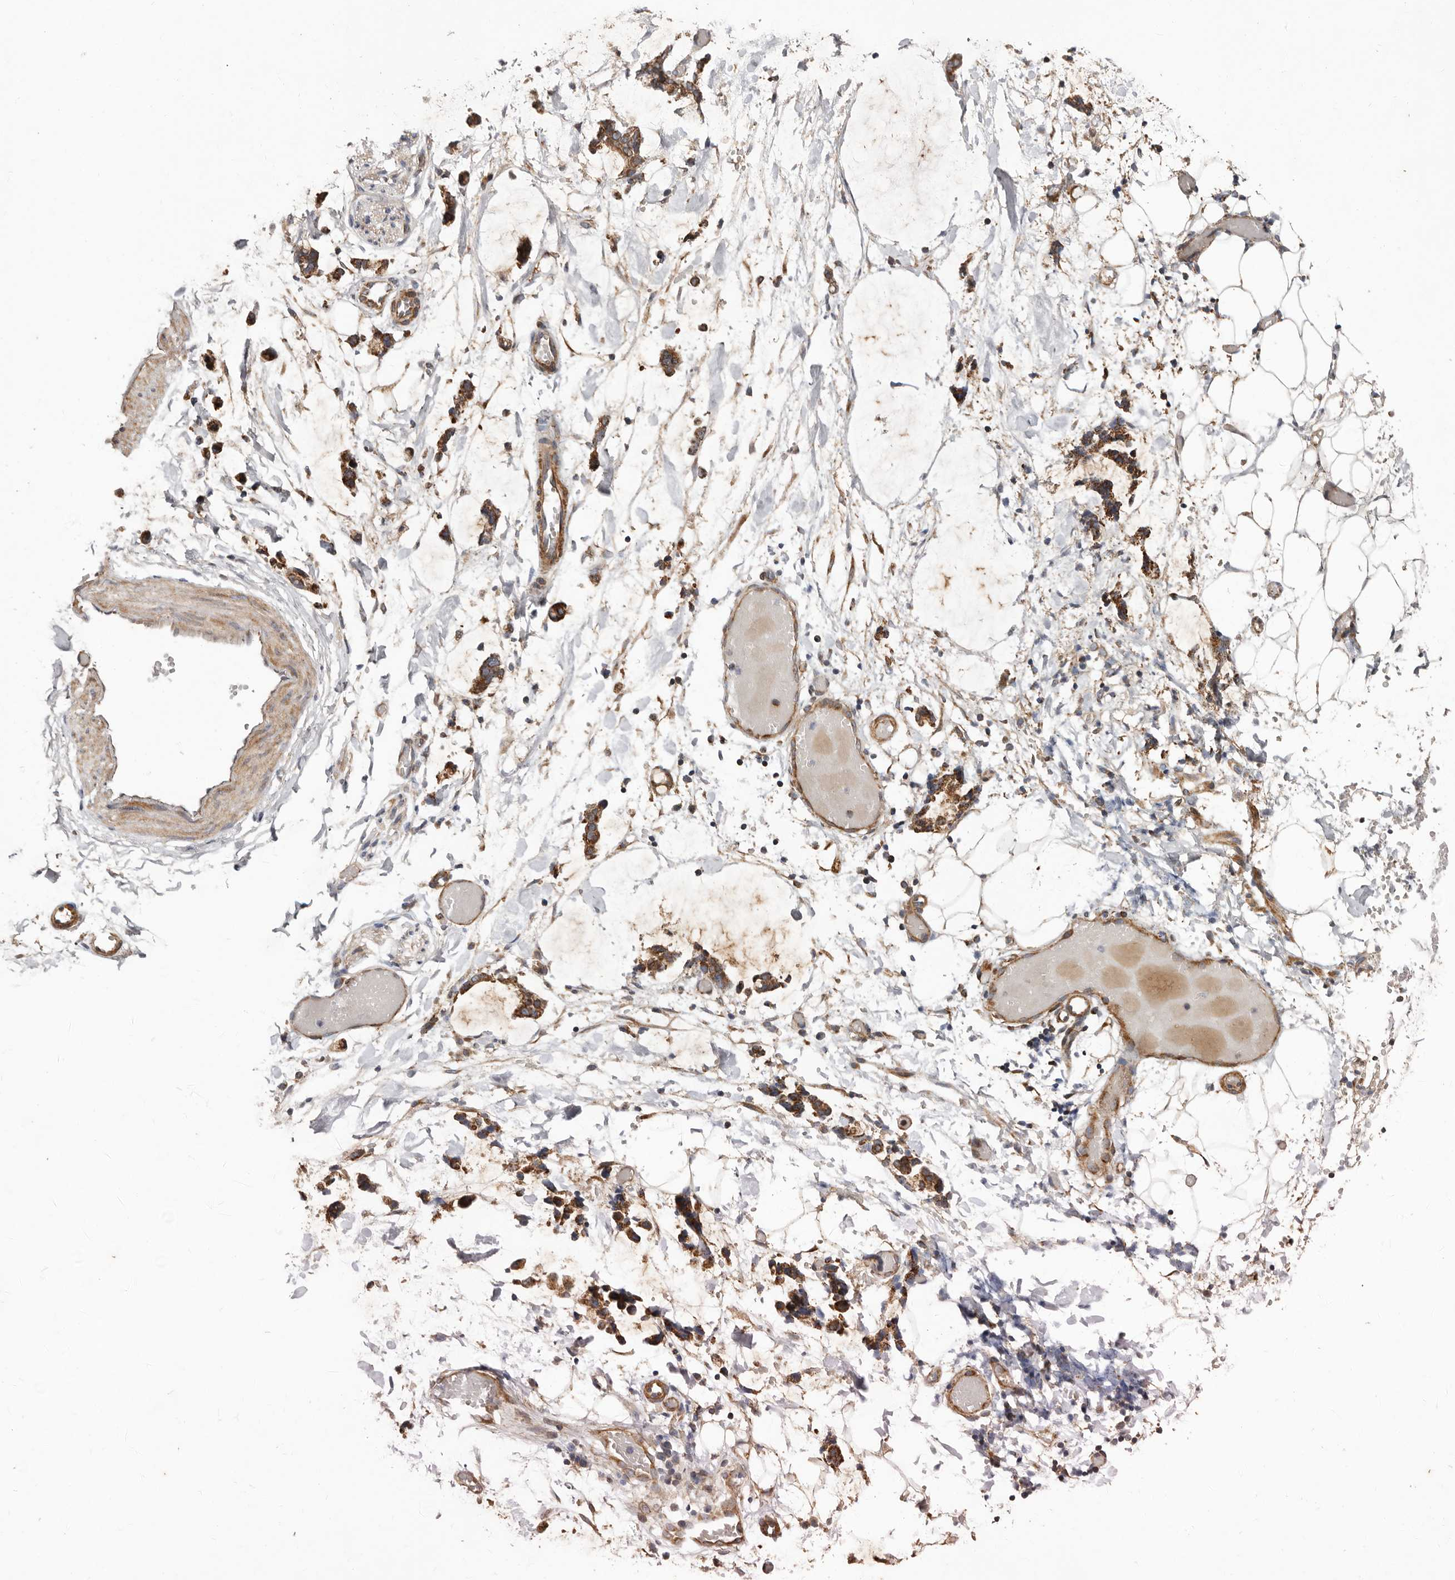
{"staining": {"intensity": "negative", "quantity": "none", "location": "none"}, "tissue": "adipose tissue", "cell_type": "Adipocytes", "image_type": "normal", "snomed": [{"axis": "morphology", "description": "Normal tissue, NOS"}, {"axis": "morphology", "description": "Adenocarcinoma, NOS"}, {"axis": "topography", "description": "Smooth muscle"}, {"axis": "topography", "description": "Colon"}], "caption": "An image of human adipose tissue is negative for staining in adipocytes. (DAB immunohistochemistry, high magnification).", "gene": "PROKR1", "patient": {"sex": "male", "age": 14}}